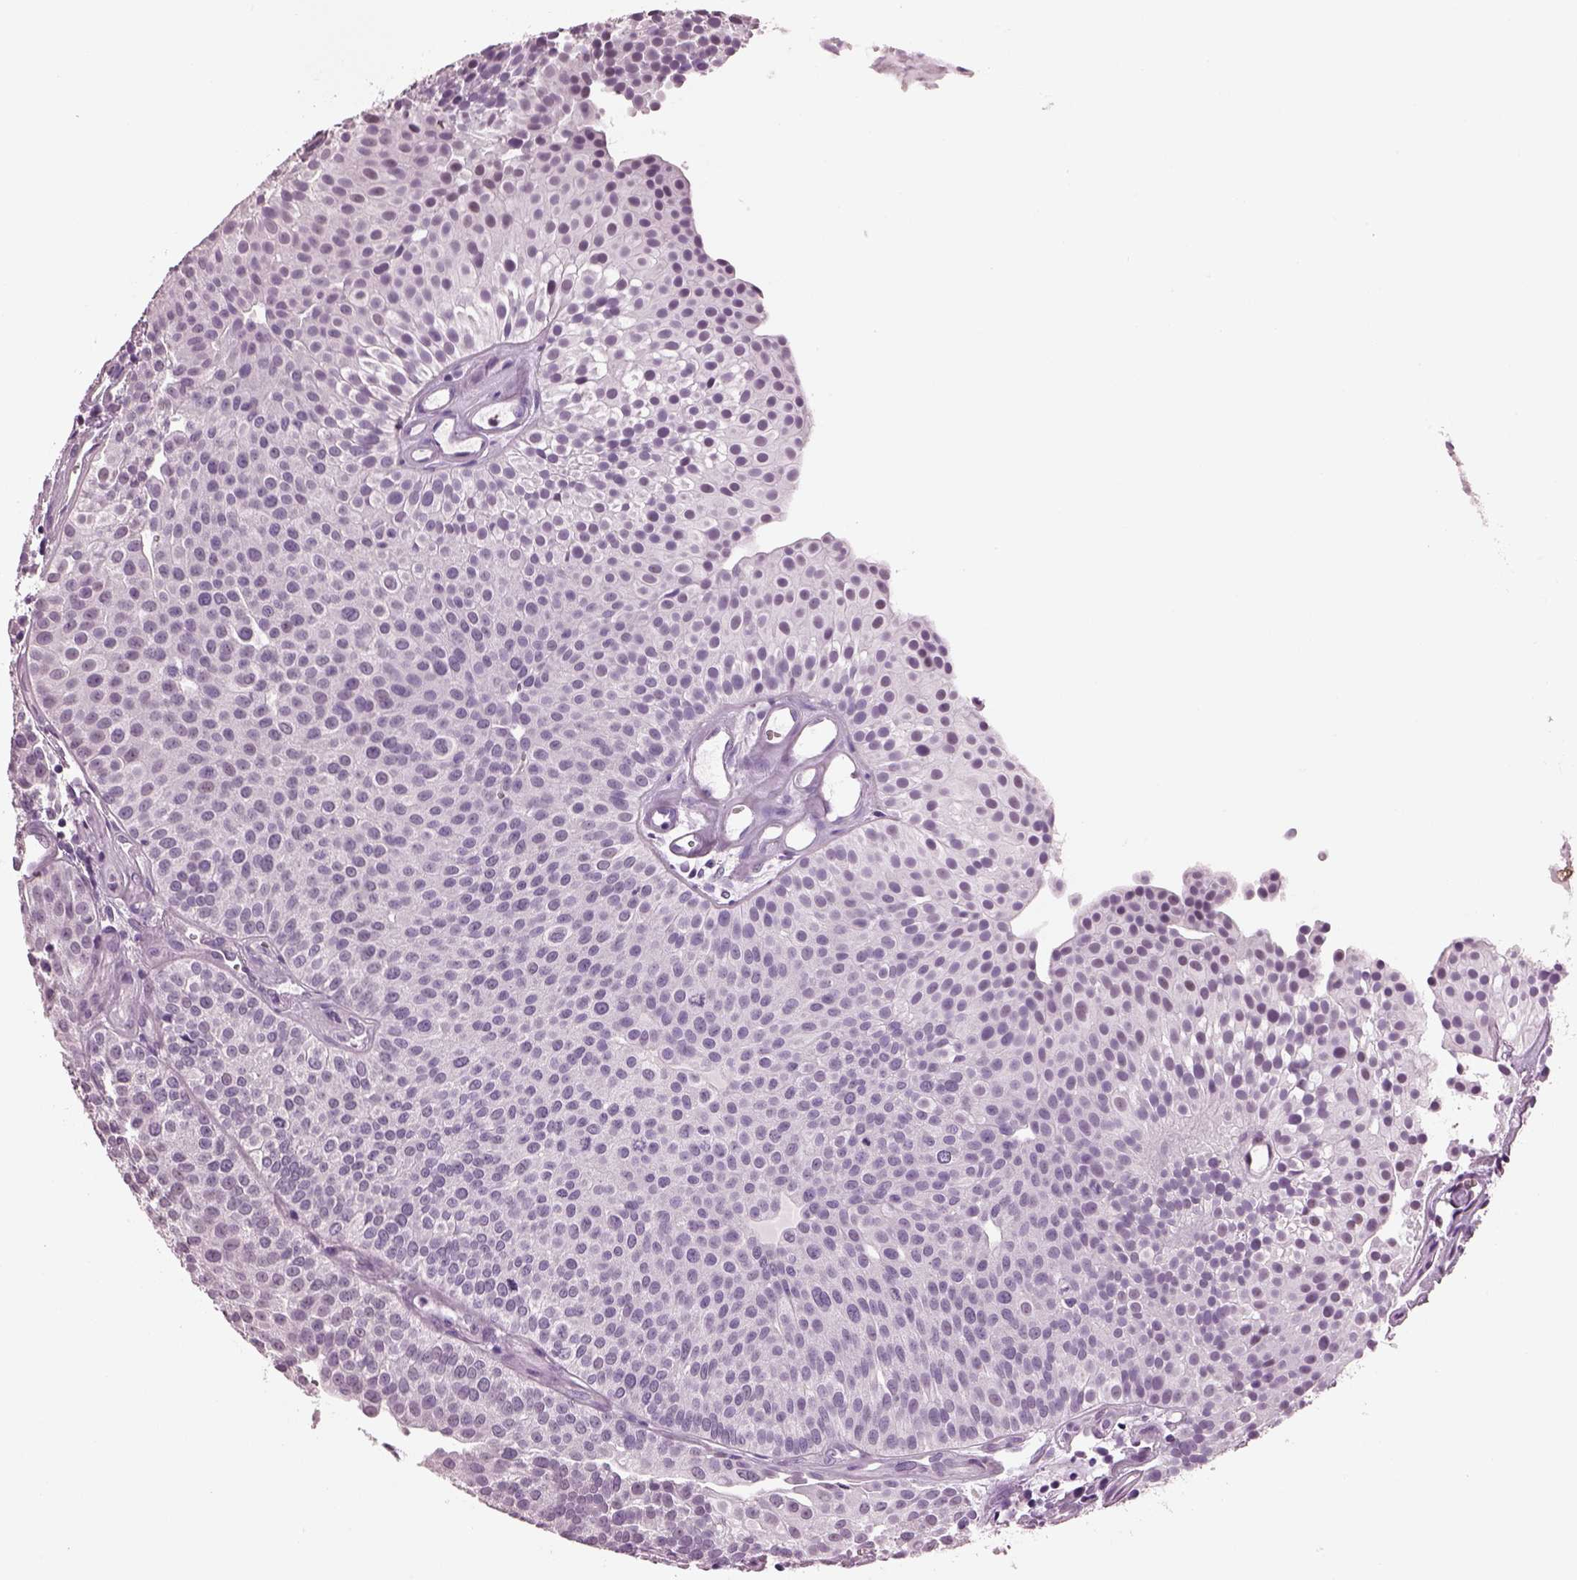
{"staining": {"intensity": "negative", "quantity": "none", "location": "none"}, "tissue": "urothelial cancer", "cell_type": "Tumor cells", "image_type": "cancer", "snomed": [{"axis": "morphology", "description": "Urothelial carcinoma, Low grade"}, {"axis": "topography", "description": "Urinary bladder"}], "caption": "Immunohistochemical staining of human low-grade urothelial carcinoma reveals no significant expression in tumor cells.", "gene": "ACOD1", "patient": {"sex": "female", "age": 87}}